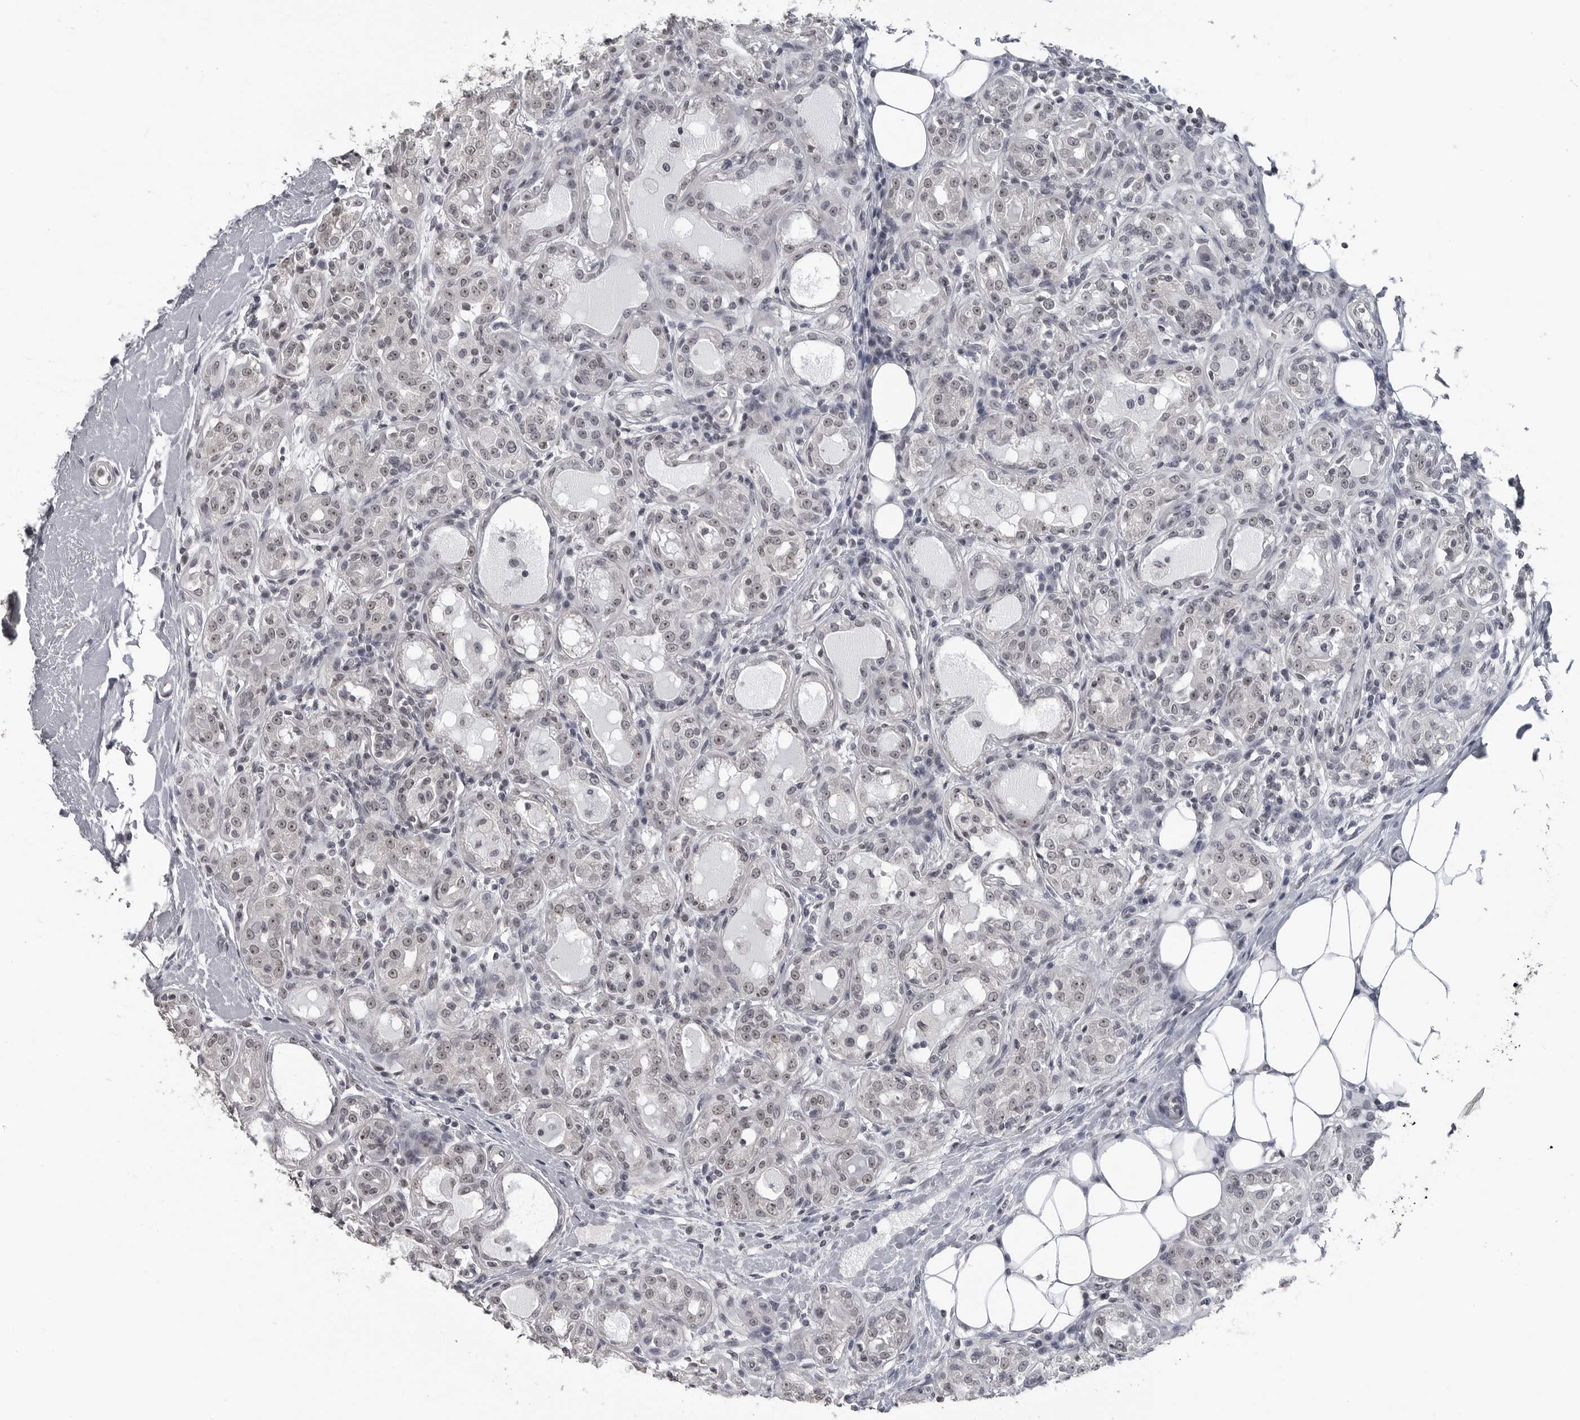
{"staining": {"intensity": "weak", "quantity": "25%-75%", "location": "nuclear"}, "tissue": "breast cancer", "cell_type": "Tumor cells", "image_type": "cancer", "snomed": [{"axis": "morphology", "description": "Duct carcinoma"}, {"axis": "topography", "description": "Breast"}], "caption": "Immunohistochemical staining of breast cancer demonstrates weak nuclear protein expression in approximately 25%-75% of tumor cells.", "gene": "DDX54", "patient": {"sex": "female", "age": 27}}